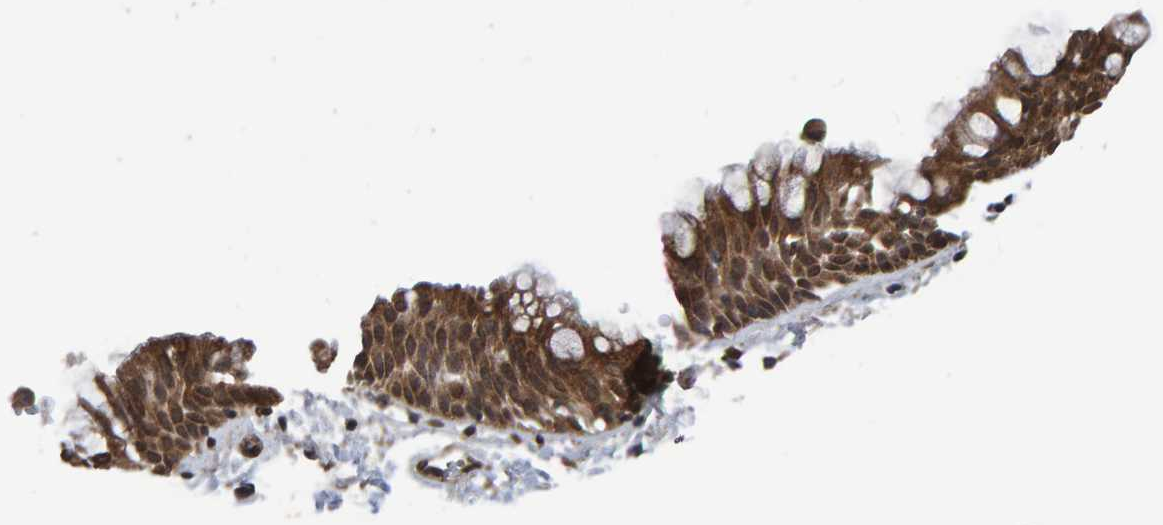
{"staining": {"intensity": "moderate", "quantity": ">75%", "location": "cytoplasmic/membranous"}, "tissue": "bronchus", "cell_type": "Respiratory epithelial cells", "image_type": "normal", "snomed": [{"axis": "morphology", "description": "Normal tissue, NOS"}, {"axis": "morphology", "description": "Inflammation, NOS"}, {"axis": "topography", "description": "Cartilage tissue"}, {"axis": "topography", "description": "Bronchus"}], "caption": "Bronchus stained for a protein reveals moderate cytoplasmic/membranous positivity in respiratory epithelial cells.", "gene": "GAB2", "patient": {"sex": "male", "age": 77}}